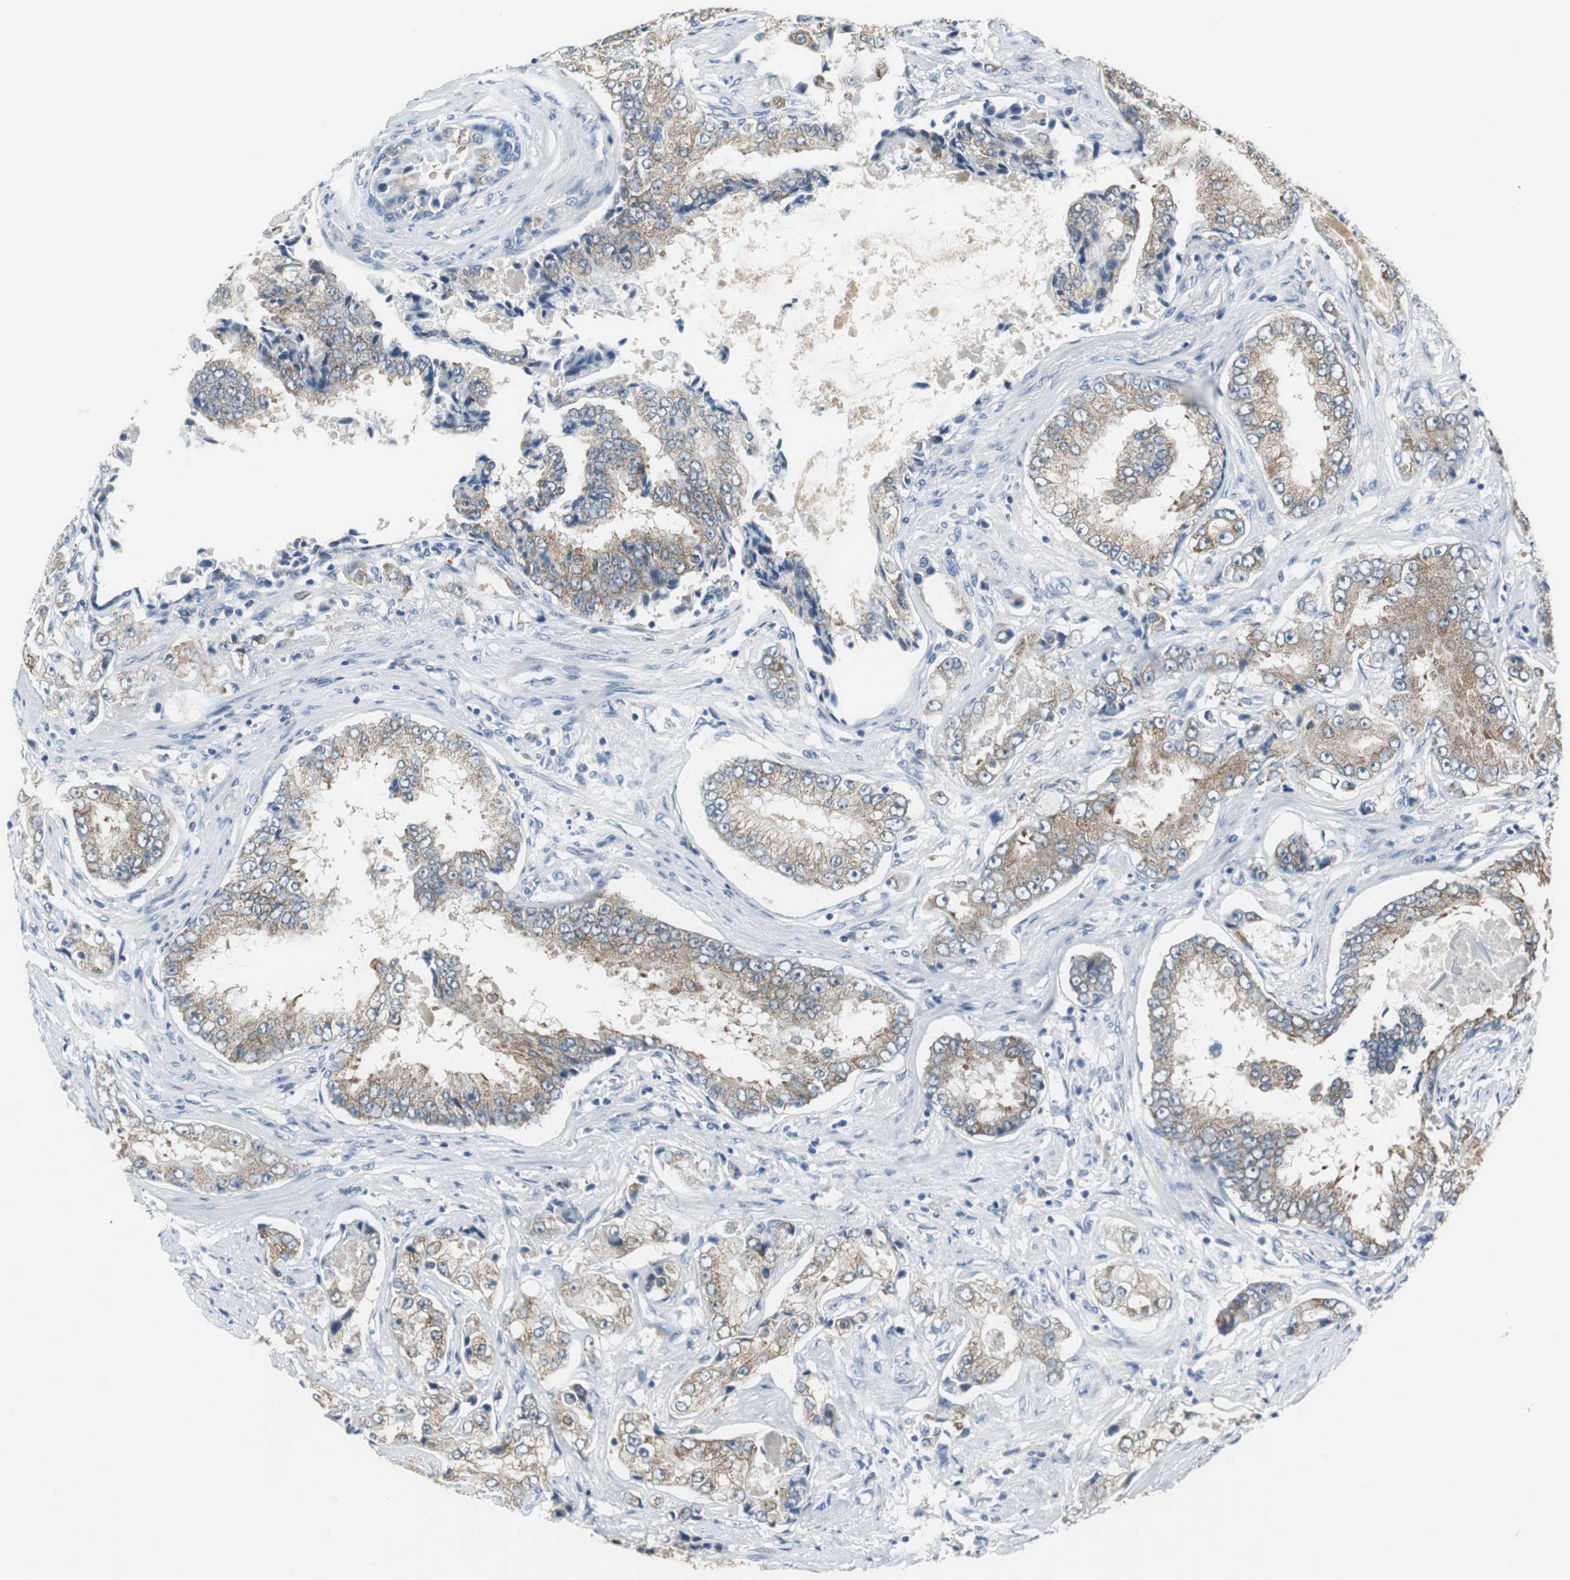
{"staining": {"intensity": "moderate", "quantity": ">75%", "location": "cytoplasmic/membranous"}, "tissue": "prostate cancer", "cell_type": "Tumor cells", "image_type": "cancer", "snomed": [{"axis": "morphology", "description": "Adenocarcinoma, High grade"}, {"axis": "topography", "description": "Prostate"}], "caption": "An immunohistochemistry (IHC) histopathology image of tumor tissue is shown. Protein staining in brown labels moderate cytoplasmic/membranous positivity in prostate cancer within tumor cells.", "gene": "PLAA", "patient": {"sex": "male", "age": 73}}